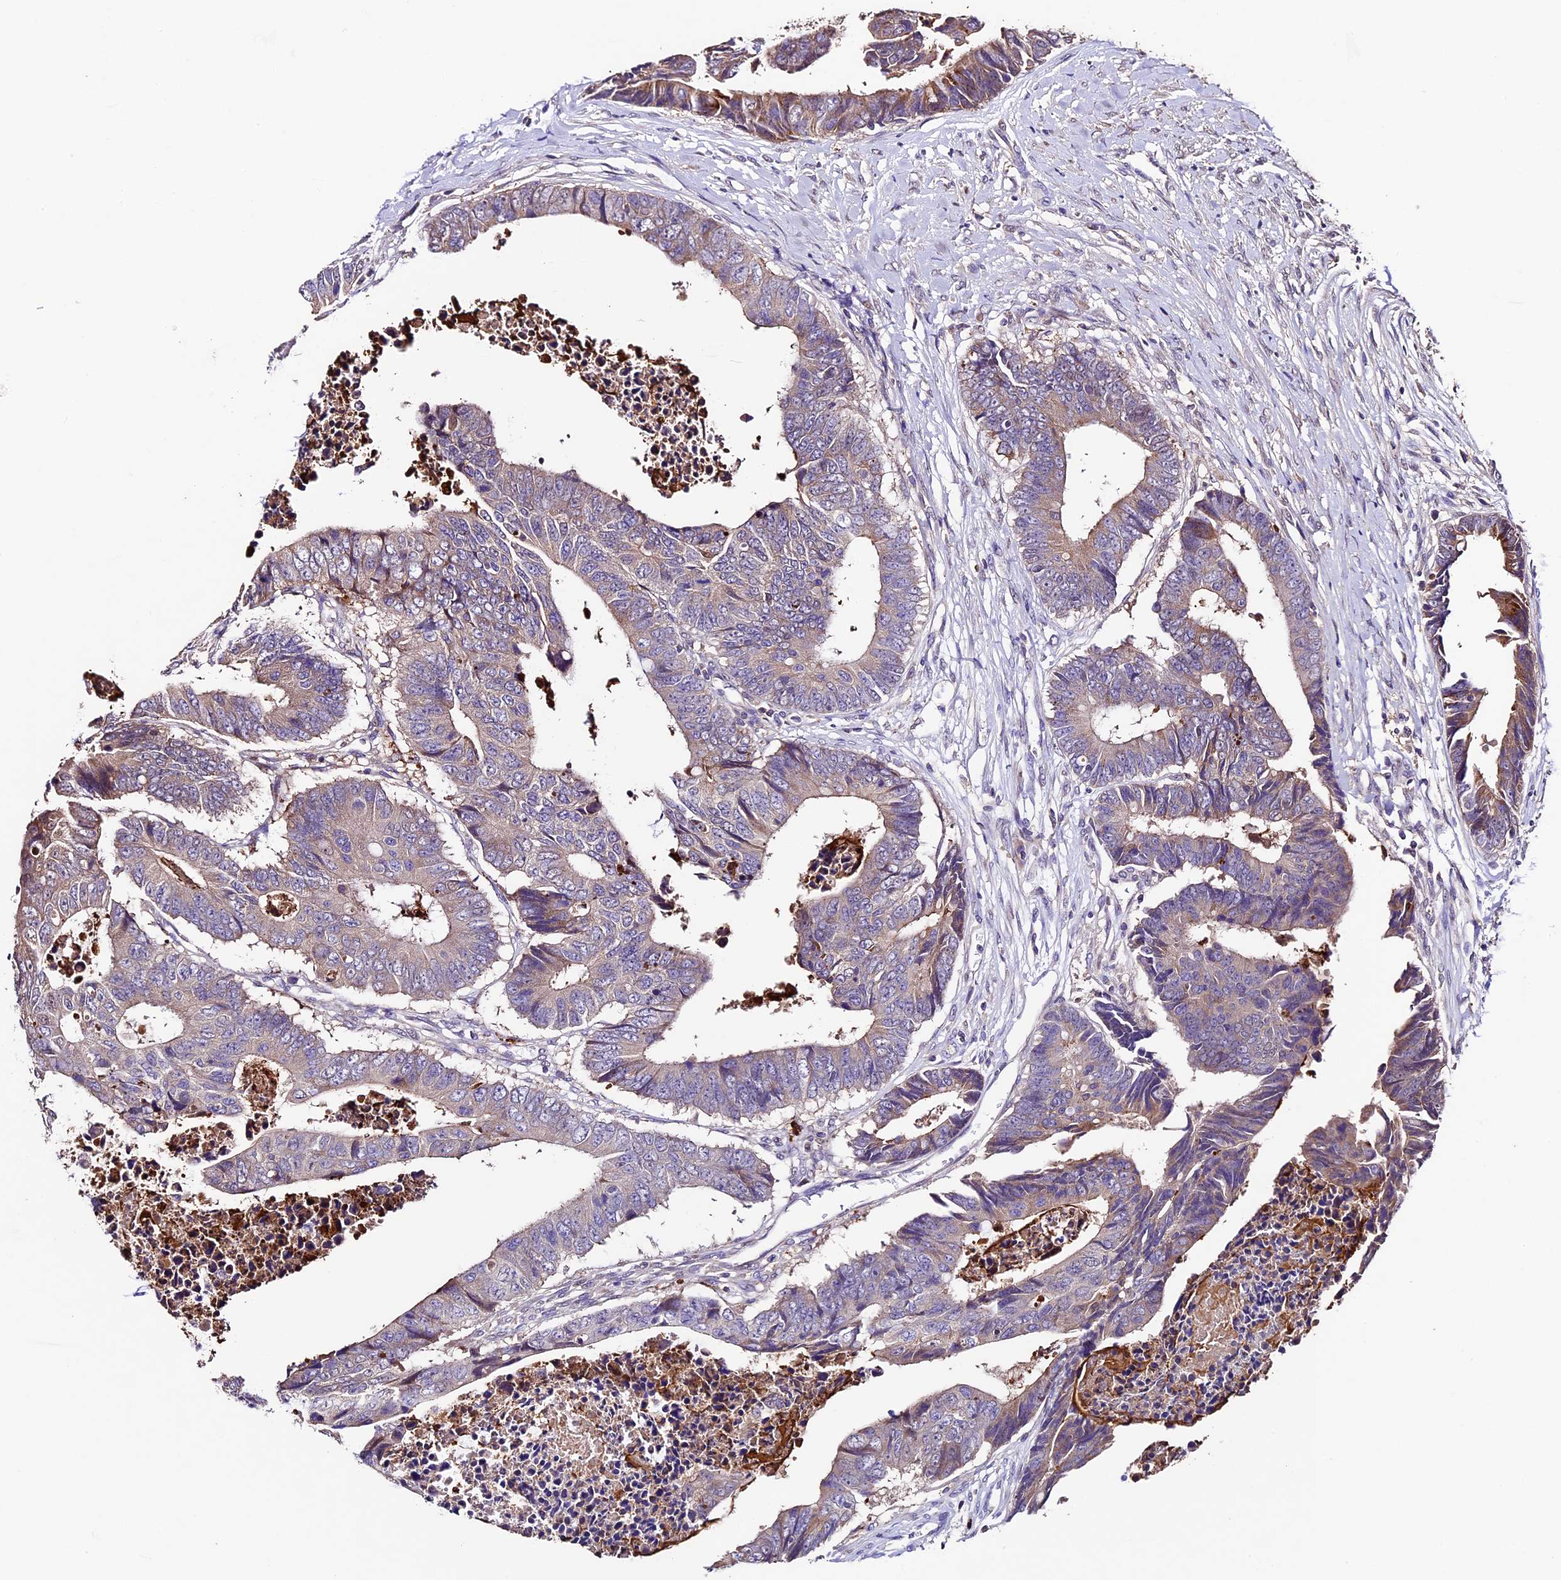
{"staining": {"intensity": "weak", "quantity": "<25%", "location": "cytoplasmic/membranous"}, "tissue": "colorectal cancer", "cell_type": "Tumor cells", "image_type": "cancer", "snomed": [{"axis": "morphology", "description": "Adenocarcinoma, NOS"}, {"axis": "topography", "description": "Rectum"}], "caption": "High power microscopy micrograph of an immunohistochemistry histopathology image of colorectal cancer, revealing no significant staining in tumor cells.", "gene": "SBNO2", "patient": {"sex": "male", "age": 84}}